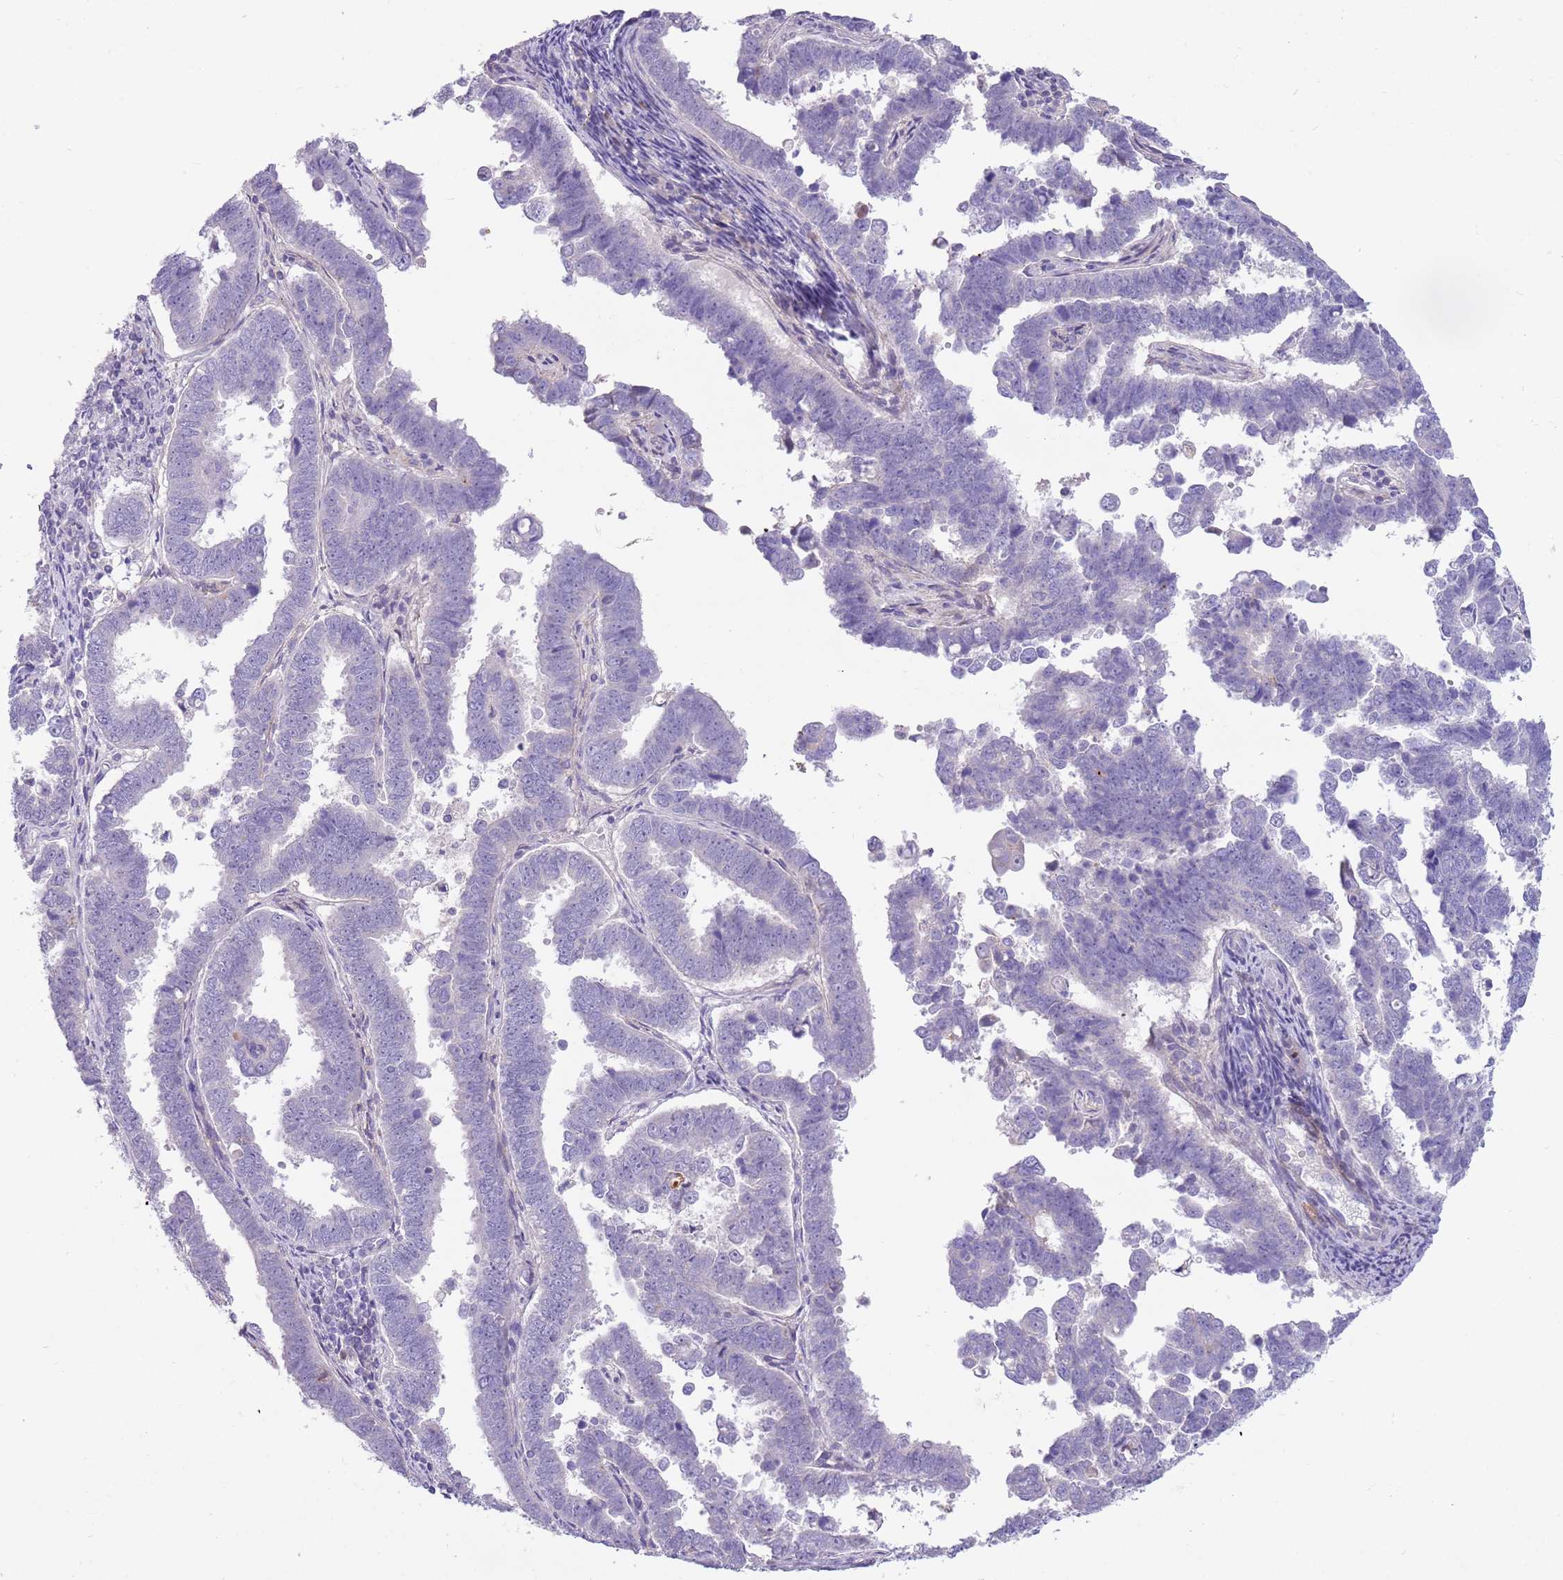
{"staining": {"intensity": "negative", "quantity": "none", "location": "none"}, "tissue": "endometrial cancer", "cell_type": "Tumor cells", "image_type": "cancer", "snomed": [{"axis": "morphology", "description": "Adenocarcinoma, NOS"}, {"axis": "topography", "description": "Endometrium"}], "caption": "Micrograph shows no protein positivity in tumor cells of endometrial cancer (adenocarcinoma) tissue.", "gene": "LEPROTL1", "patient": {"sex": "female", "age": 75}}